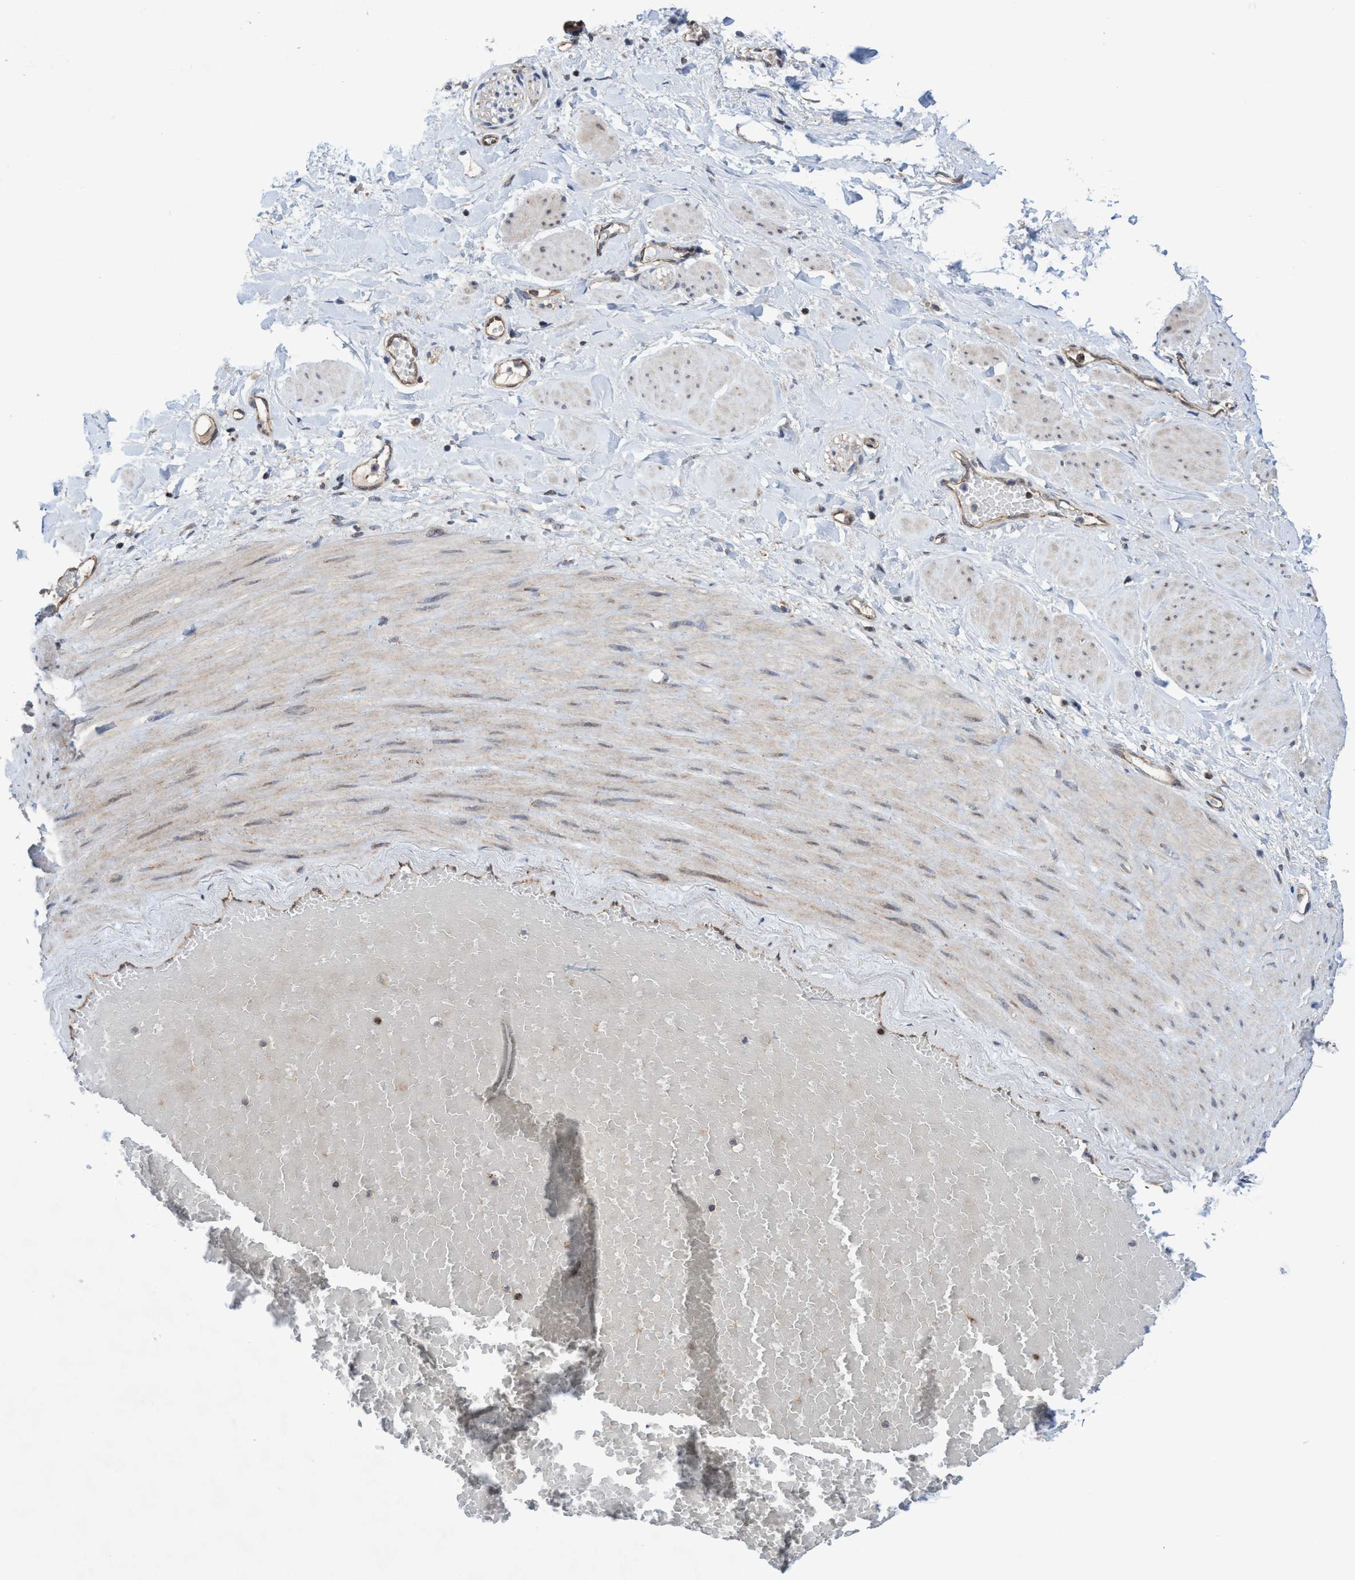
{"staining": {"intensity": "negative", "quantity": "none", "location": "none"}, "tissue": "soft tissue", "cell_type": "Fibroblasts", "image_type": "normal", "snomed": [{"axis": "morphology", "description": "Normal tissue, NOS"}, {"axis": "topography", "description": "Soft tissue"}, {"axis": "topography", "description": "Vascular tissue"}], "caption": "Photomicrograph shows no protein positivity in fibroblasts of normal soft tissue. (DAB IHC with hematoxylin counter stain).", "gene": "P2RY14", "patient": {"sex": "female", "age": 35}}